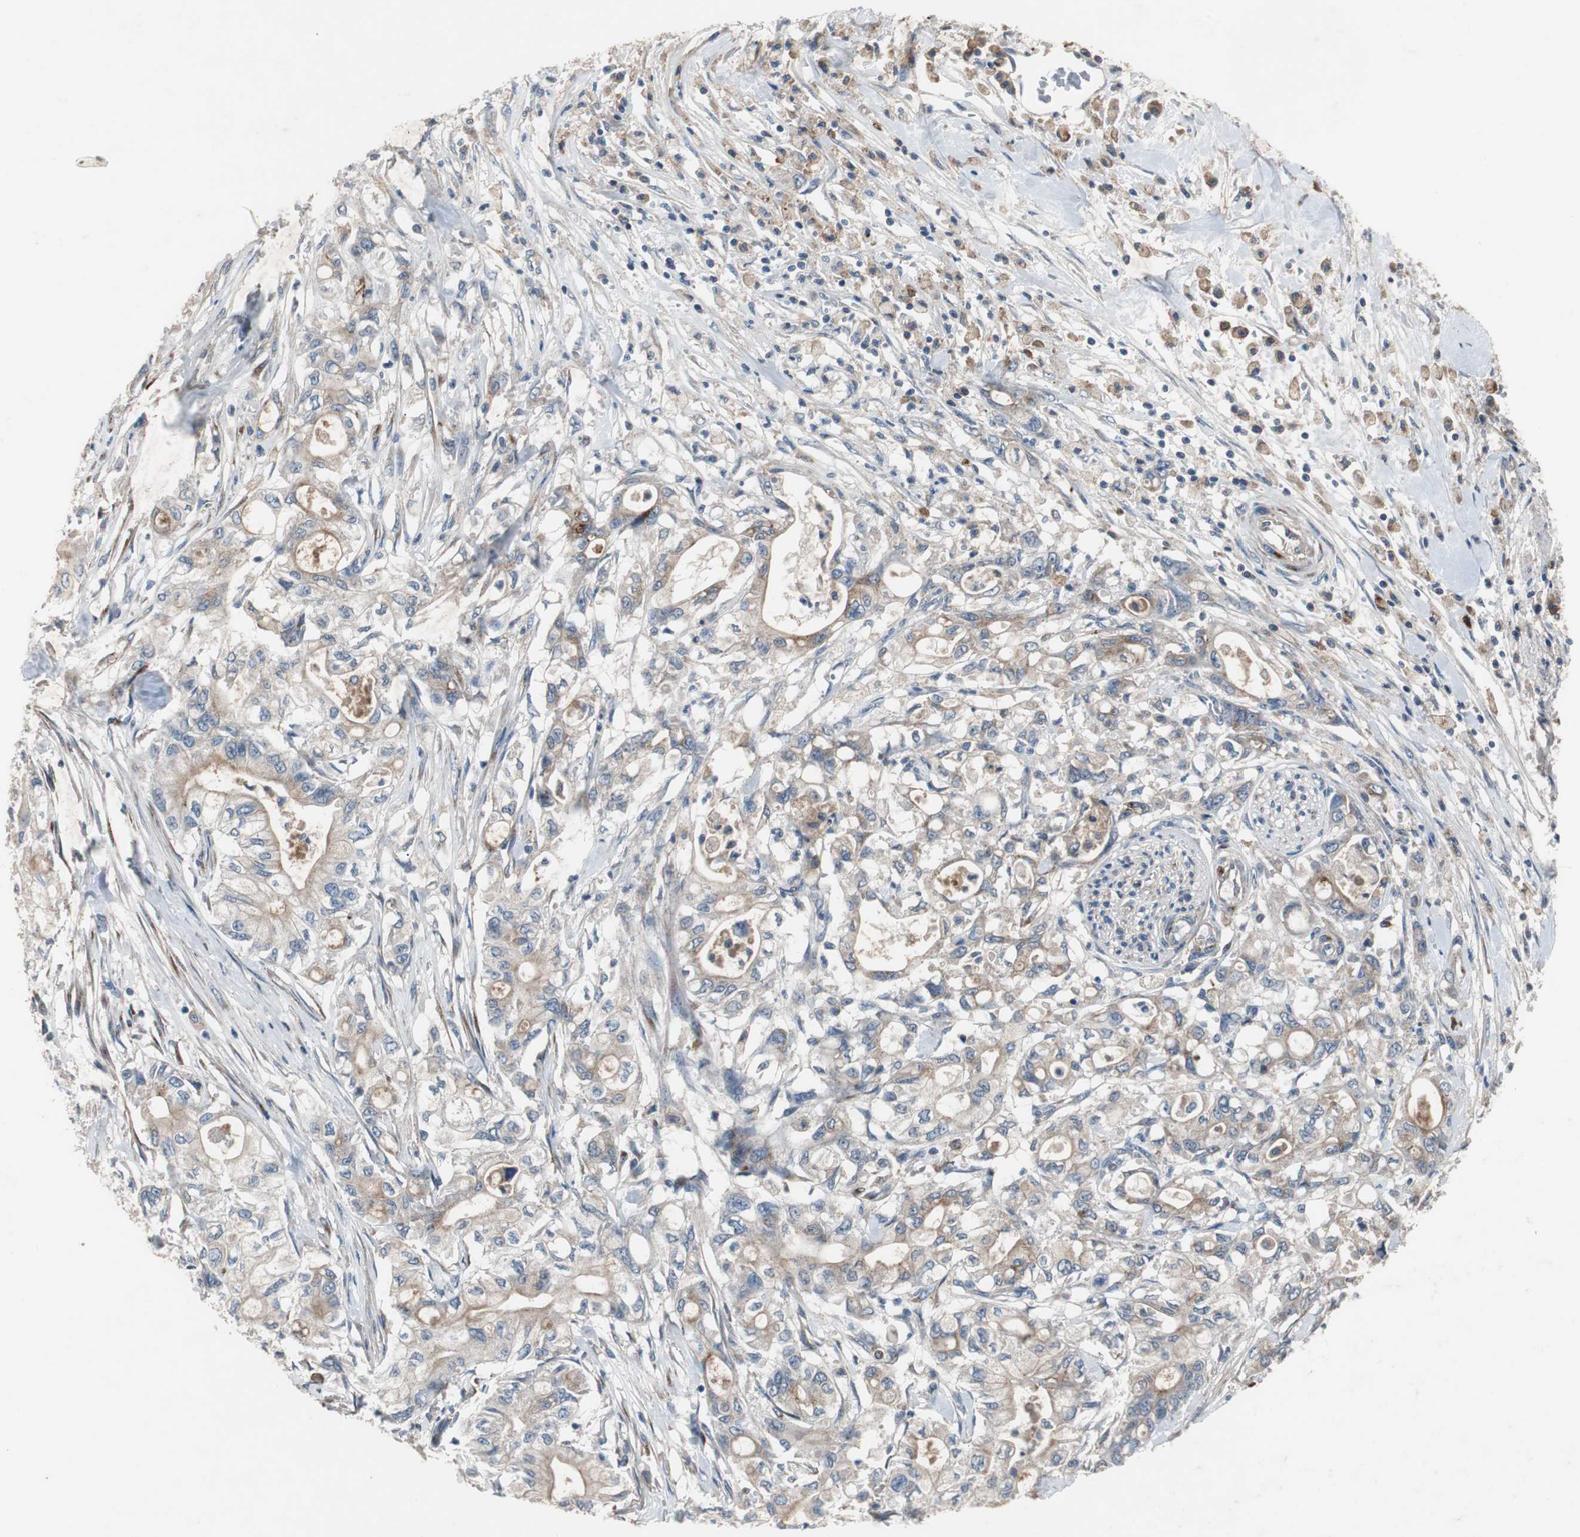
{"staining": {"intensity": "weak", "quantity": "25%-75%", "location": "cytoplasmic/membranous"}, "tissue": "pancreatic cancer", "cell_type": "Tumor cells", "image_type": "cancer", "snomed": [{"axis": "morphology", "description": "Adenocarcinoma, NOS"}, {"axis": "topography", "description": "Pancreas"}], "caption": "Immunohistochemical staining of pancreatic adenocarcinoma shows weak cytoplasmic/membranous protein positivity in about 25%-75% of tumor cells. The protein of interest is stained brown, and the nuclei are stained in blue (DAB IHC with brightfield microscopy, high magnification).", "gene": "SORT1", "patient": {"sex": "male", "age": 79}}